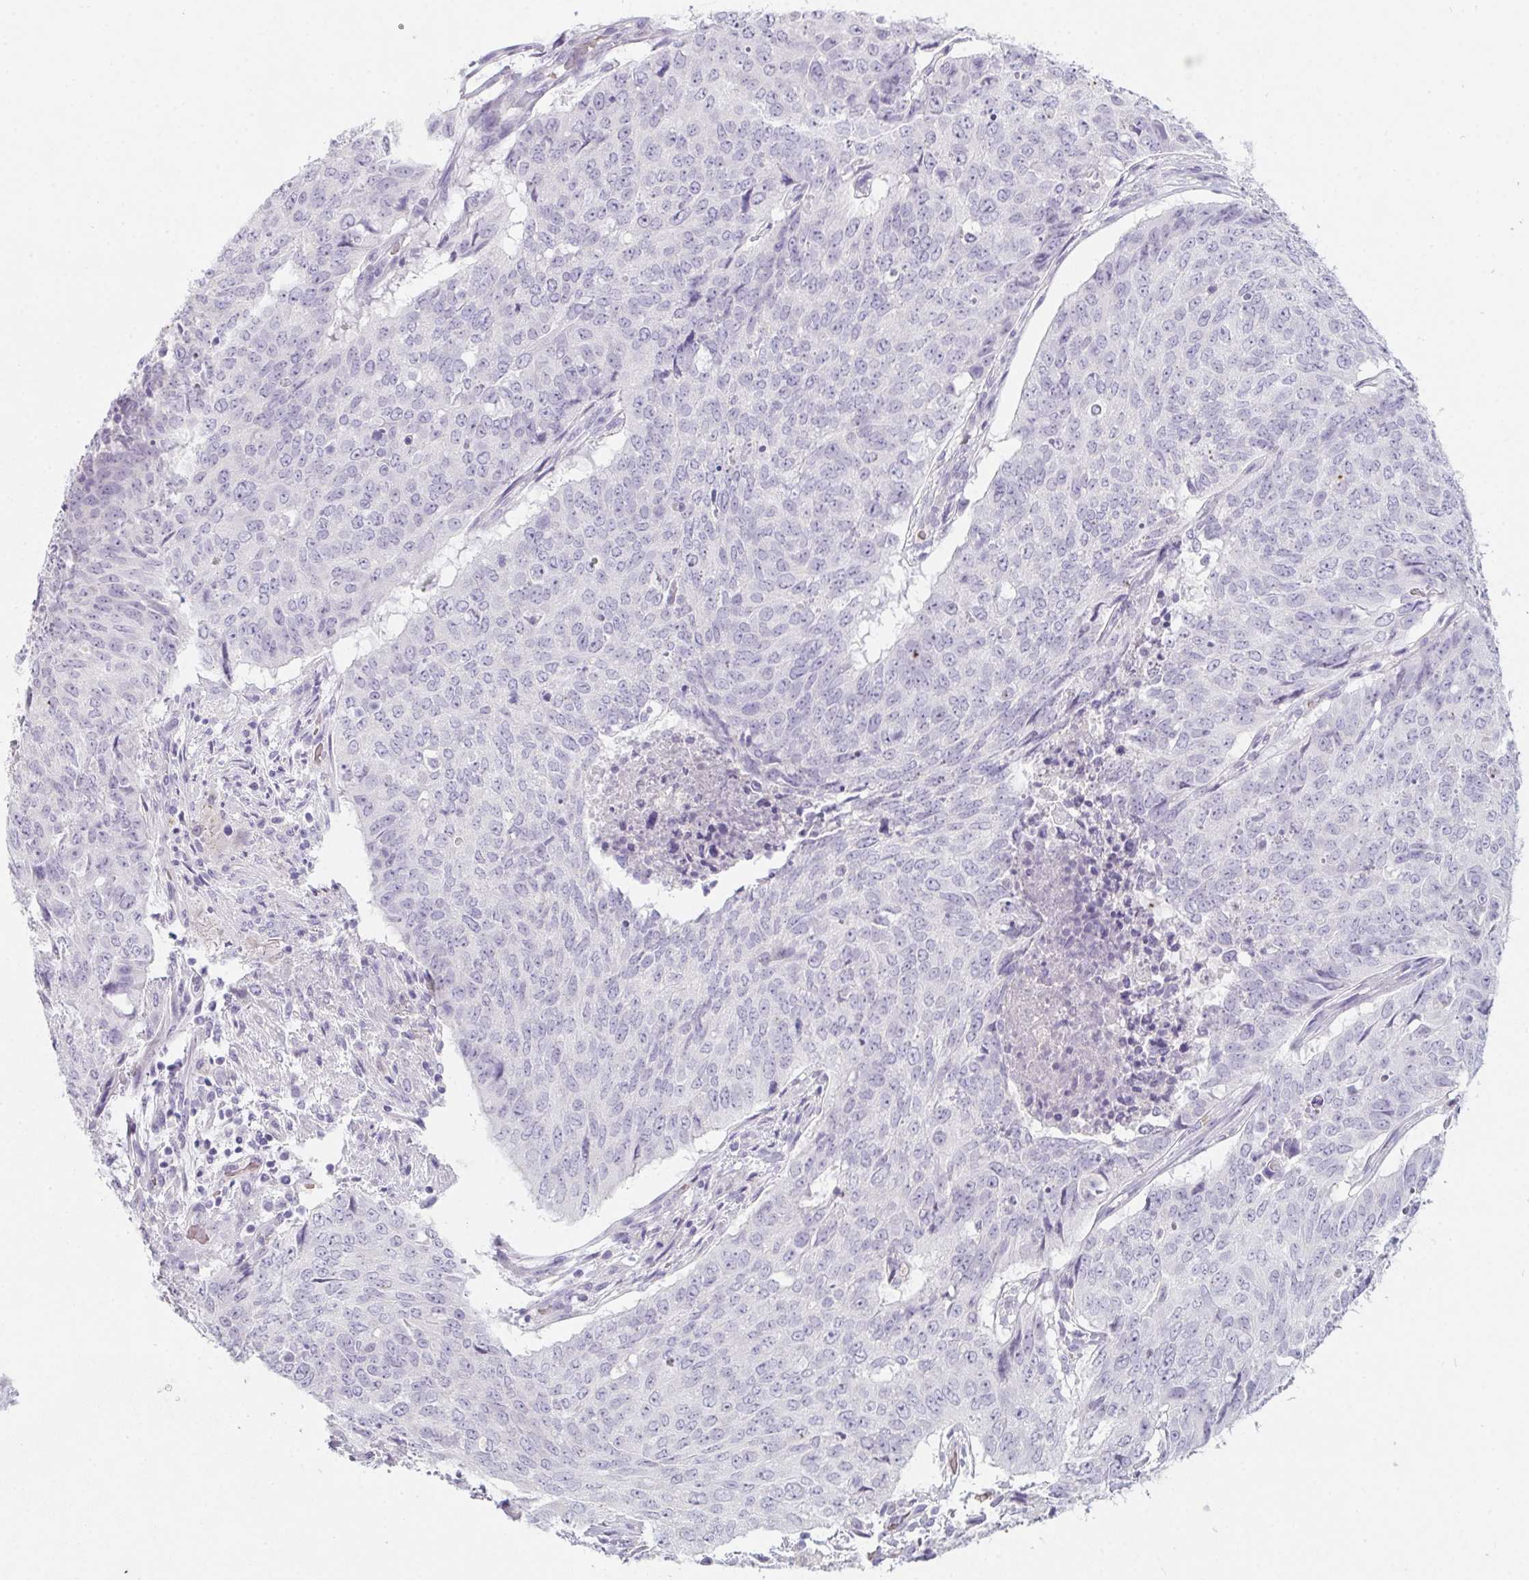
{"staining": {"intensity": "negative", "quantity": "none", "location": "none"}, "tissue": "lung cancer", "cell_type": "Tumor cells", "image_type": "cancer", "snomed": [{"axis": "morphology", "description": "Normal tissue, NOS"}, {"axis": "morphology", "description": "Squamous cell carcinoma, NOS"}, {"axis": "topography", "description": "Bronchus"}, {"axis": "topography", "description": "Lung"}], "caption": "Lung cancer stained for a protein using immunohistochemistry (IHC) displays no staining tumor cells.", "gene": "DCD", "patient": {"sex": "male", "age": 64}}